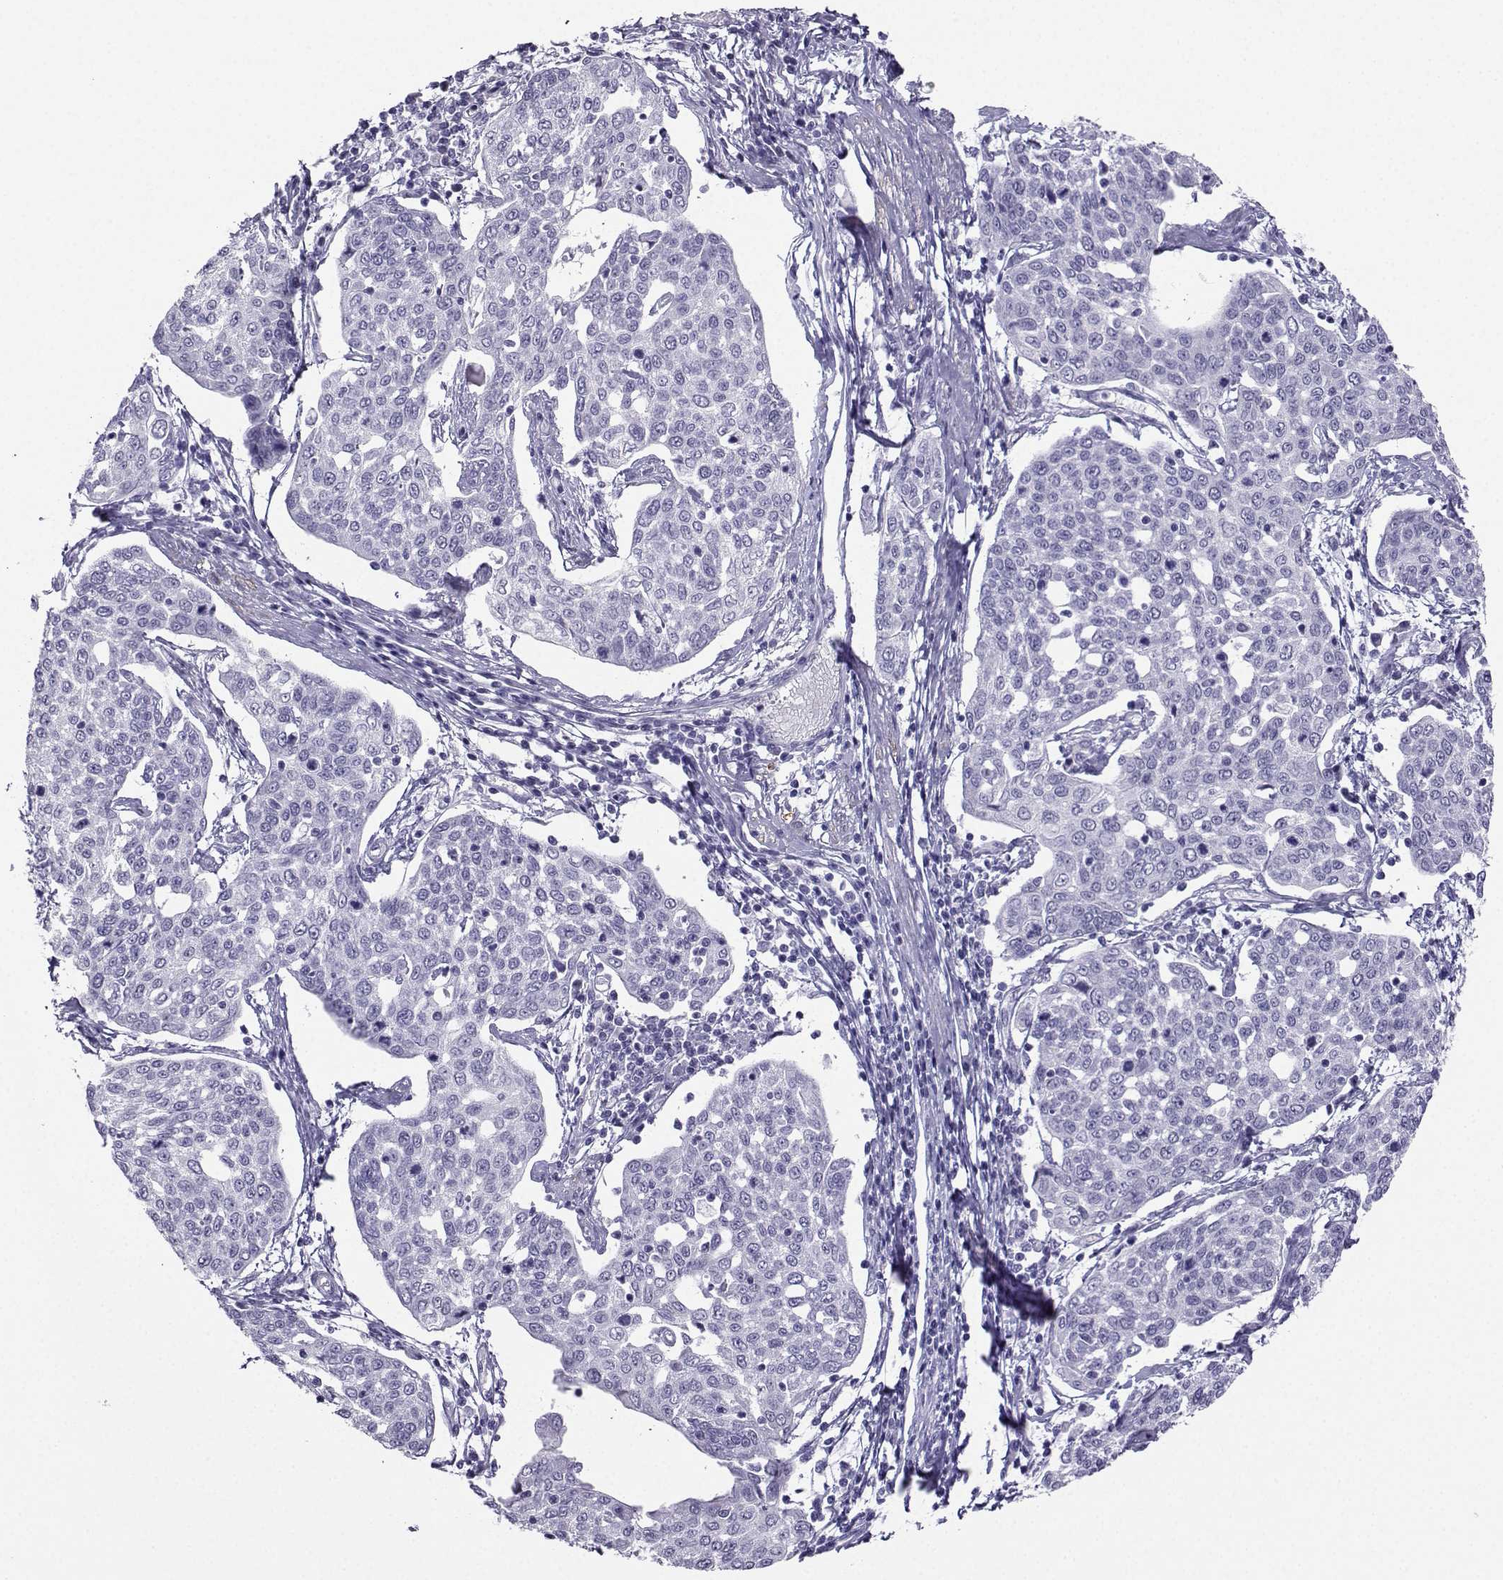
{"staining": {"intensity": "negative", "quantity": "none", "location": "none"}, "tissue": "cervical cancer", "cell_type": "Tumor cells", "image_type": "cancer", "snomed": [{"axis": "morphology", "description": "Squamous cell carcinoma, NOS"}, {"axis": "topography", "description": "Cervix"}], "caption": "This is an IHC photomicrograph of squamous cell carcinoma (cervical). There is no positivity in tumor cells.", "gene": "KIF17", "patient": {"sex": "female", "age": 34}}